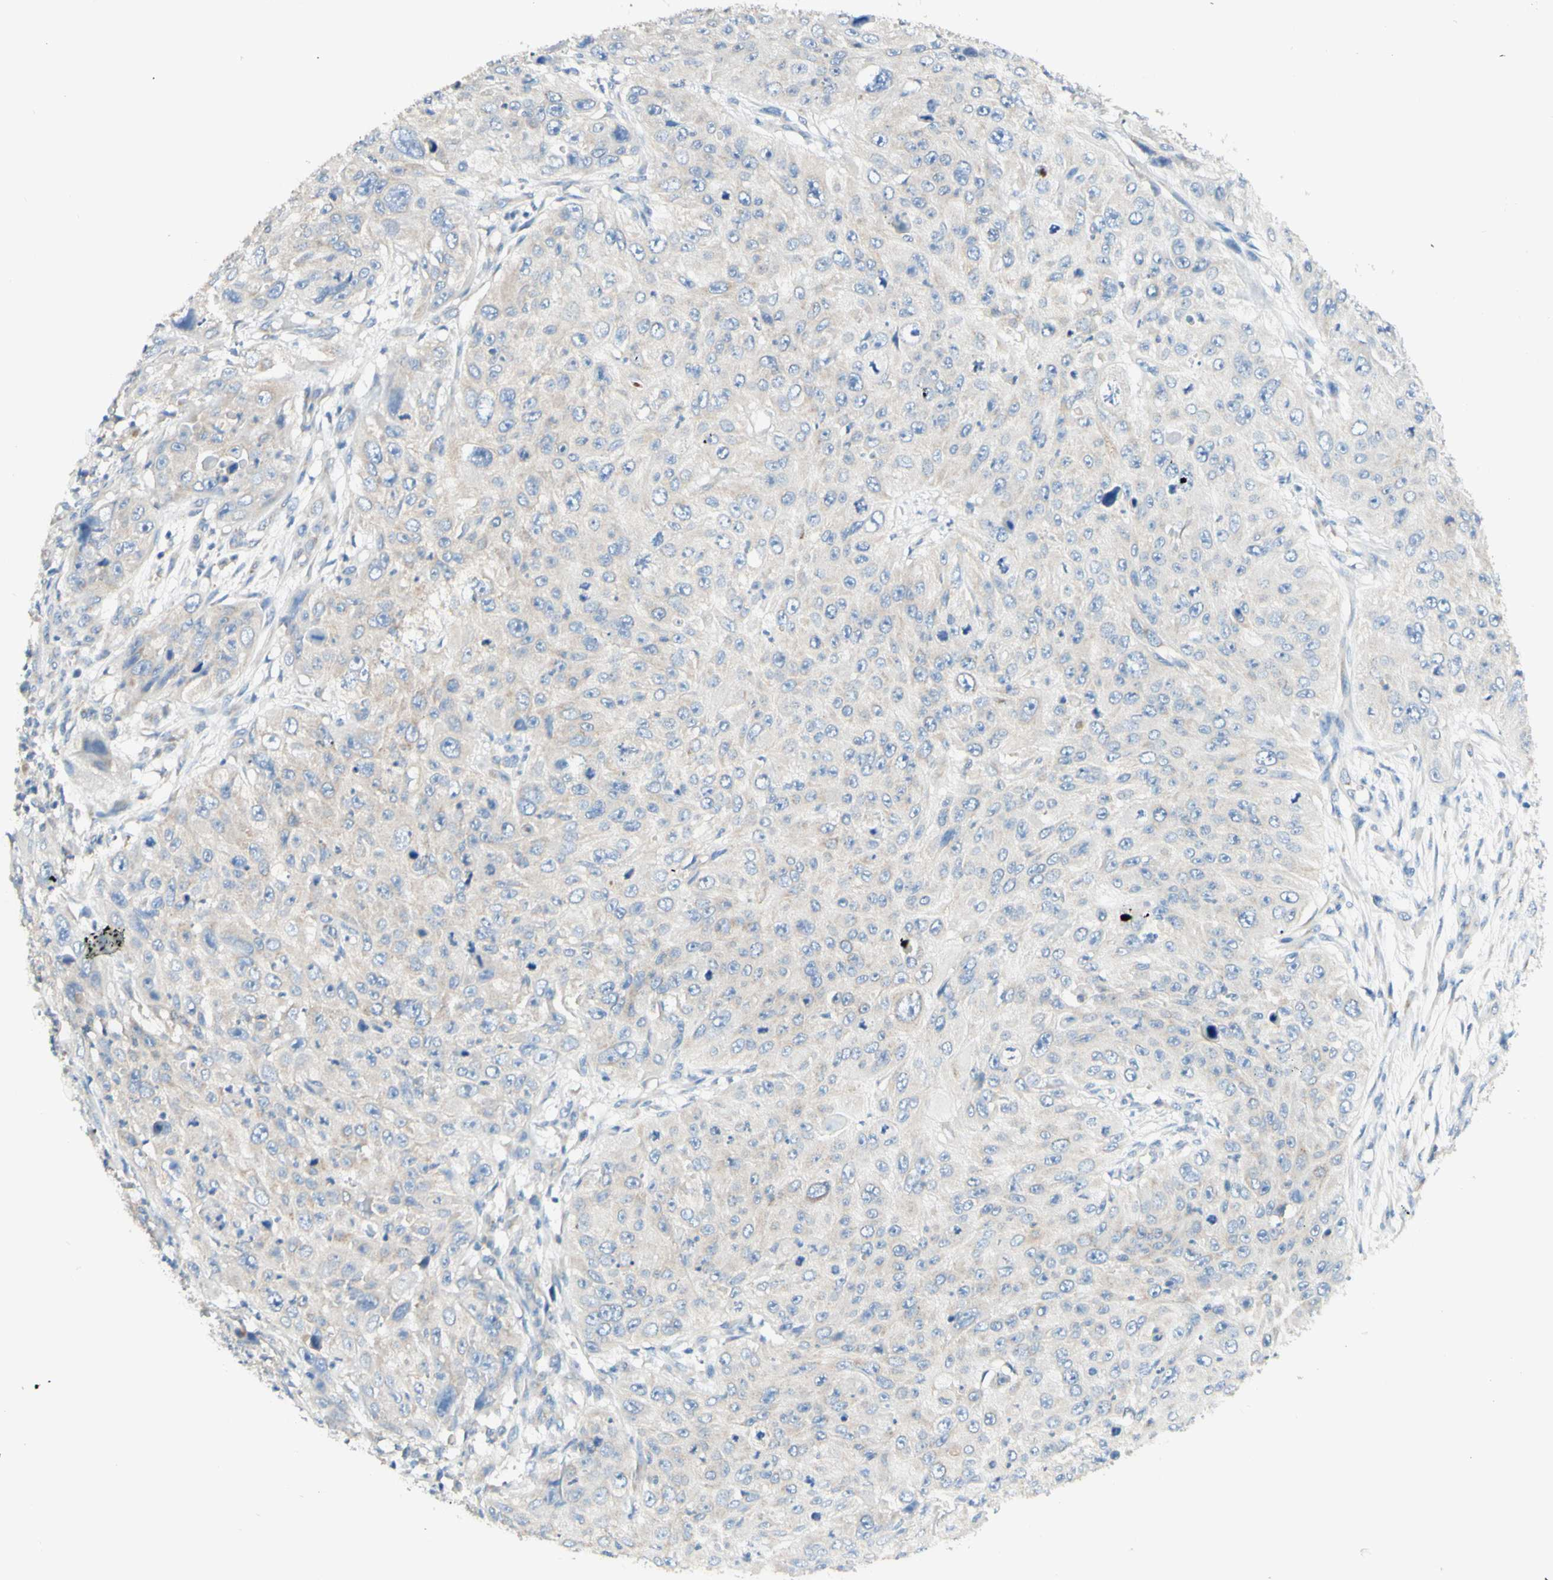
{"staining": {"intensity": "weak", "quantity": "<25%", "location": "cytoplasmic/membranous"}, "tissue": "skin cancer", "cell_type": "Tumor cells", "image_type": "cancer", "snomed": [{"axis": "morphology", "description": "Squamous cell carcinoma, NOS"}, {"axis": "topography", "description": "Skin"}], "caption": "Immunohistochemical staining of human skin cancer (squamous cell carcinoma) reveals no significant positivity in tumor cells. Brightfield microscopy of IHC stained with DAB (brown) and hematoxylin (blue), captured at high magnification.", "gene": "ARMC10", "patient": {"sex": "female", "age": 80}}